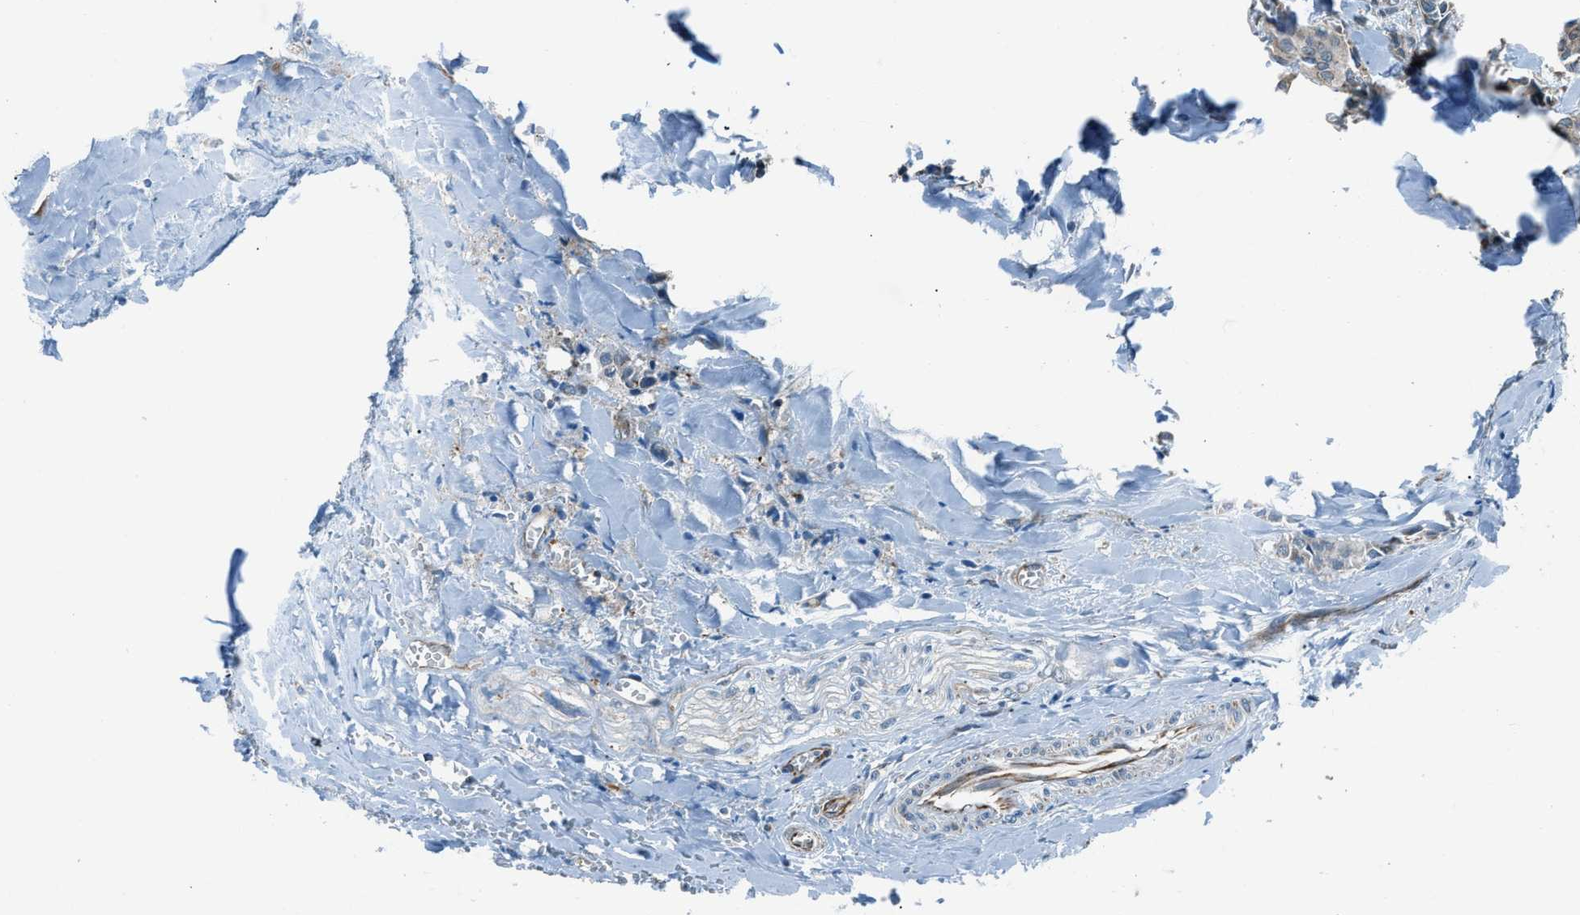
{"staining": {"intensity": "weak", "quantity": ">75%", "location": "cytoplasmic/membranous"}, "tissue": "head and neck cancer", "cell_type": "Tumor cells", "image_type": "cancer", "snomed": [{"axis": "morphology", "description": "Adenocarcinoma, NOS"}, {"axis": "topography", "description": "Salivary gland"}, {"axis": "topography", "description": "Head-Neck"}], "caption": "Head and neck adenocarcinoma stained with a brown dye reveals weak cytoplasmic/membranous positive expression in about >75% of tumor cells.", "gene": "PIGG", "patient": {"sex": "female", "age": 59}}